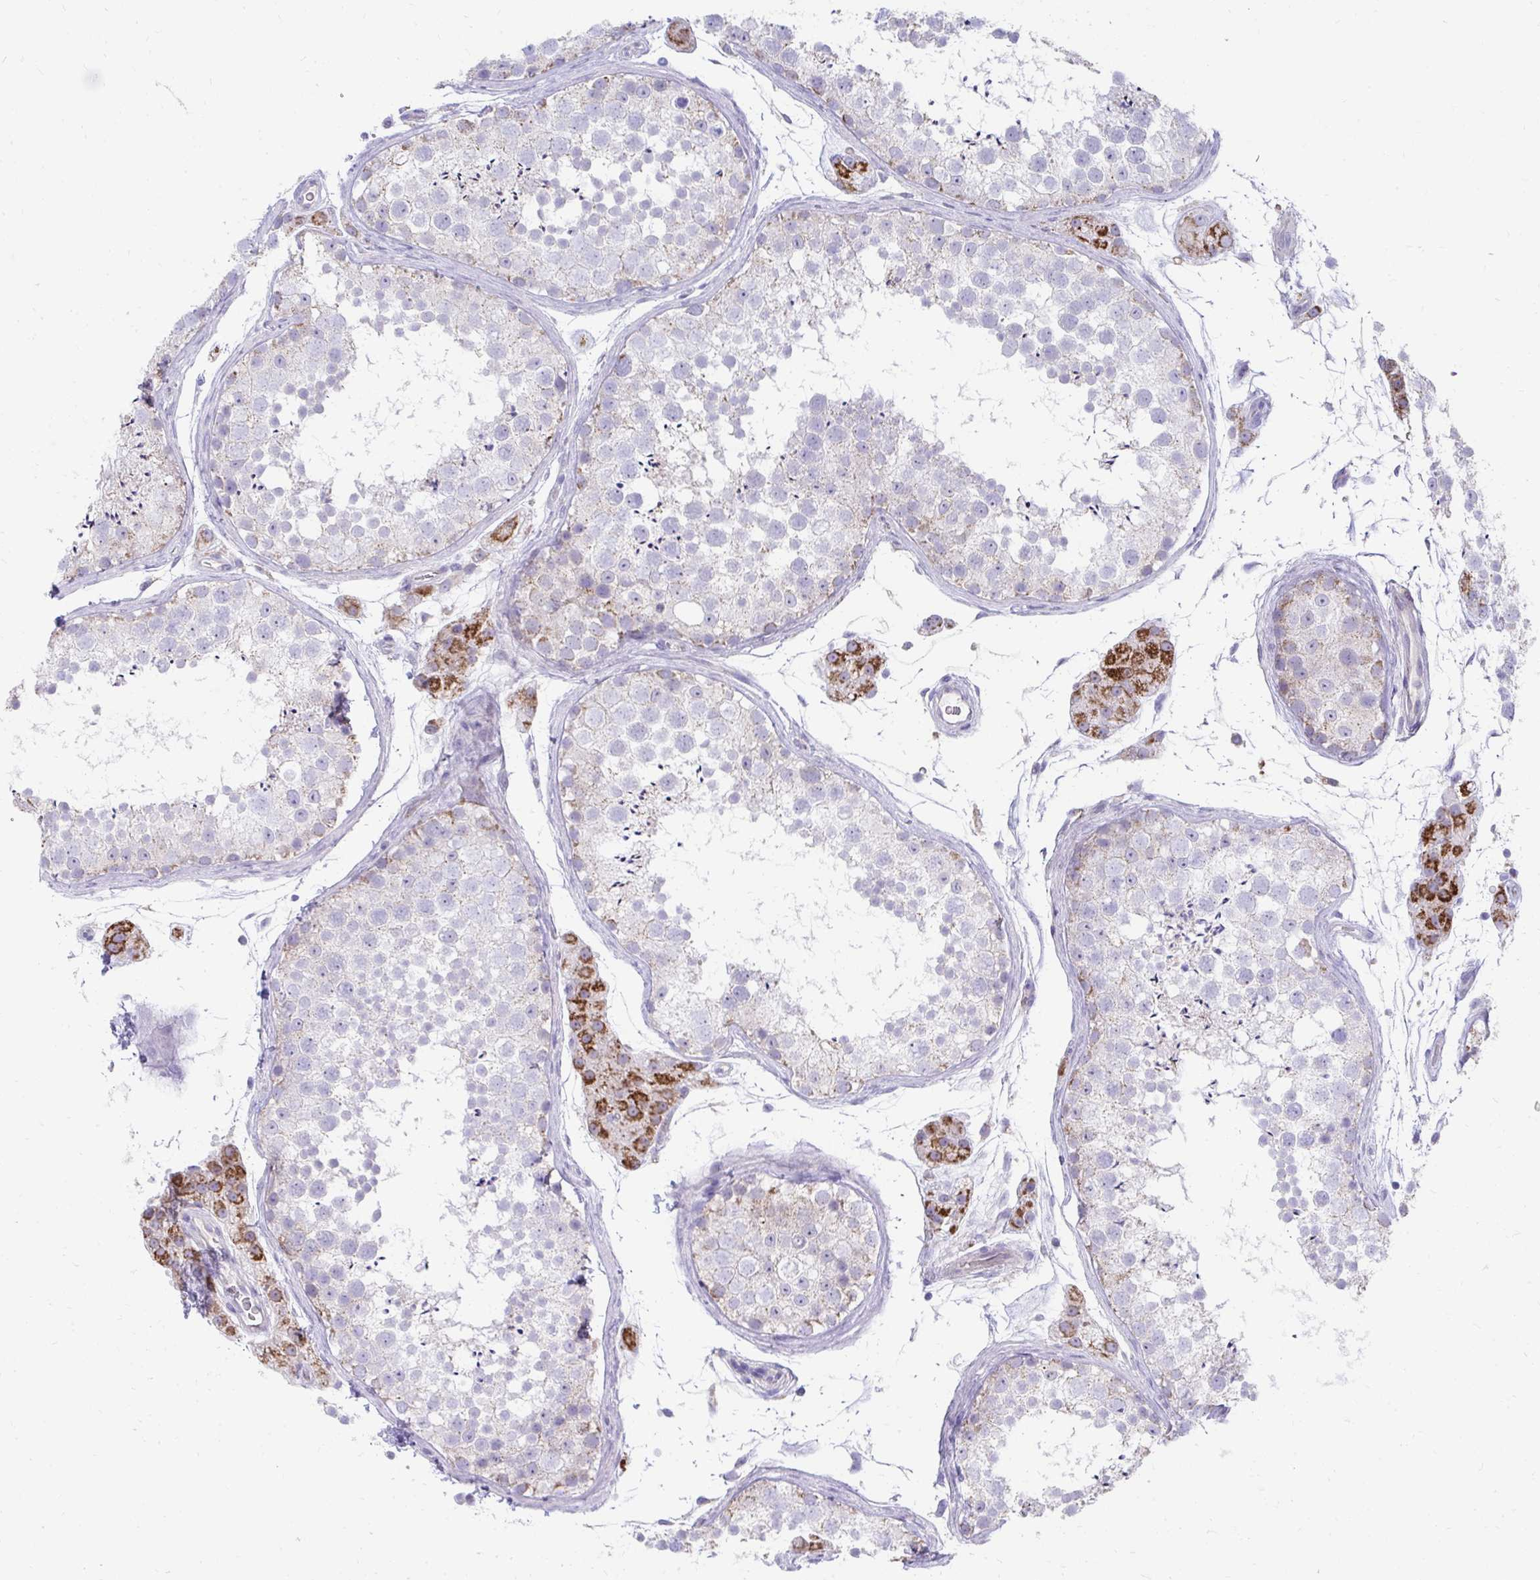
{"staining": {"intensity": "moderate", "quantity": "<25%", "location": "cytoplasmic/membranous"}, "tissue": "testis", "cell_type": "Cells in seminiferous ducts", "image_type": "normal", "snomed": [{"axis": "morphology", "description": "Normal tissue, NOS"}, {"axis": "topography", "description": "Testis"}], "caption": "Approximately <25% of cells in seminiferous ducts in normal human testis show moderate cytoplasmic/membranous protein staining as visualized by brown immunohistochemical staining.", "gene": "PRRG3", "patient": {"sex": "male", "age": 41}}